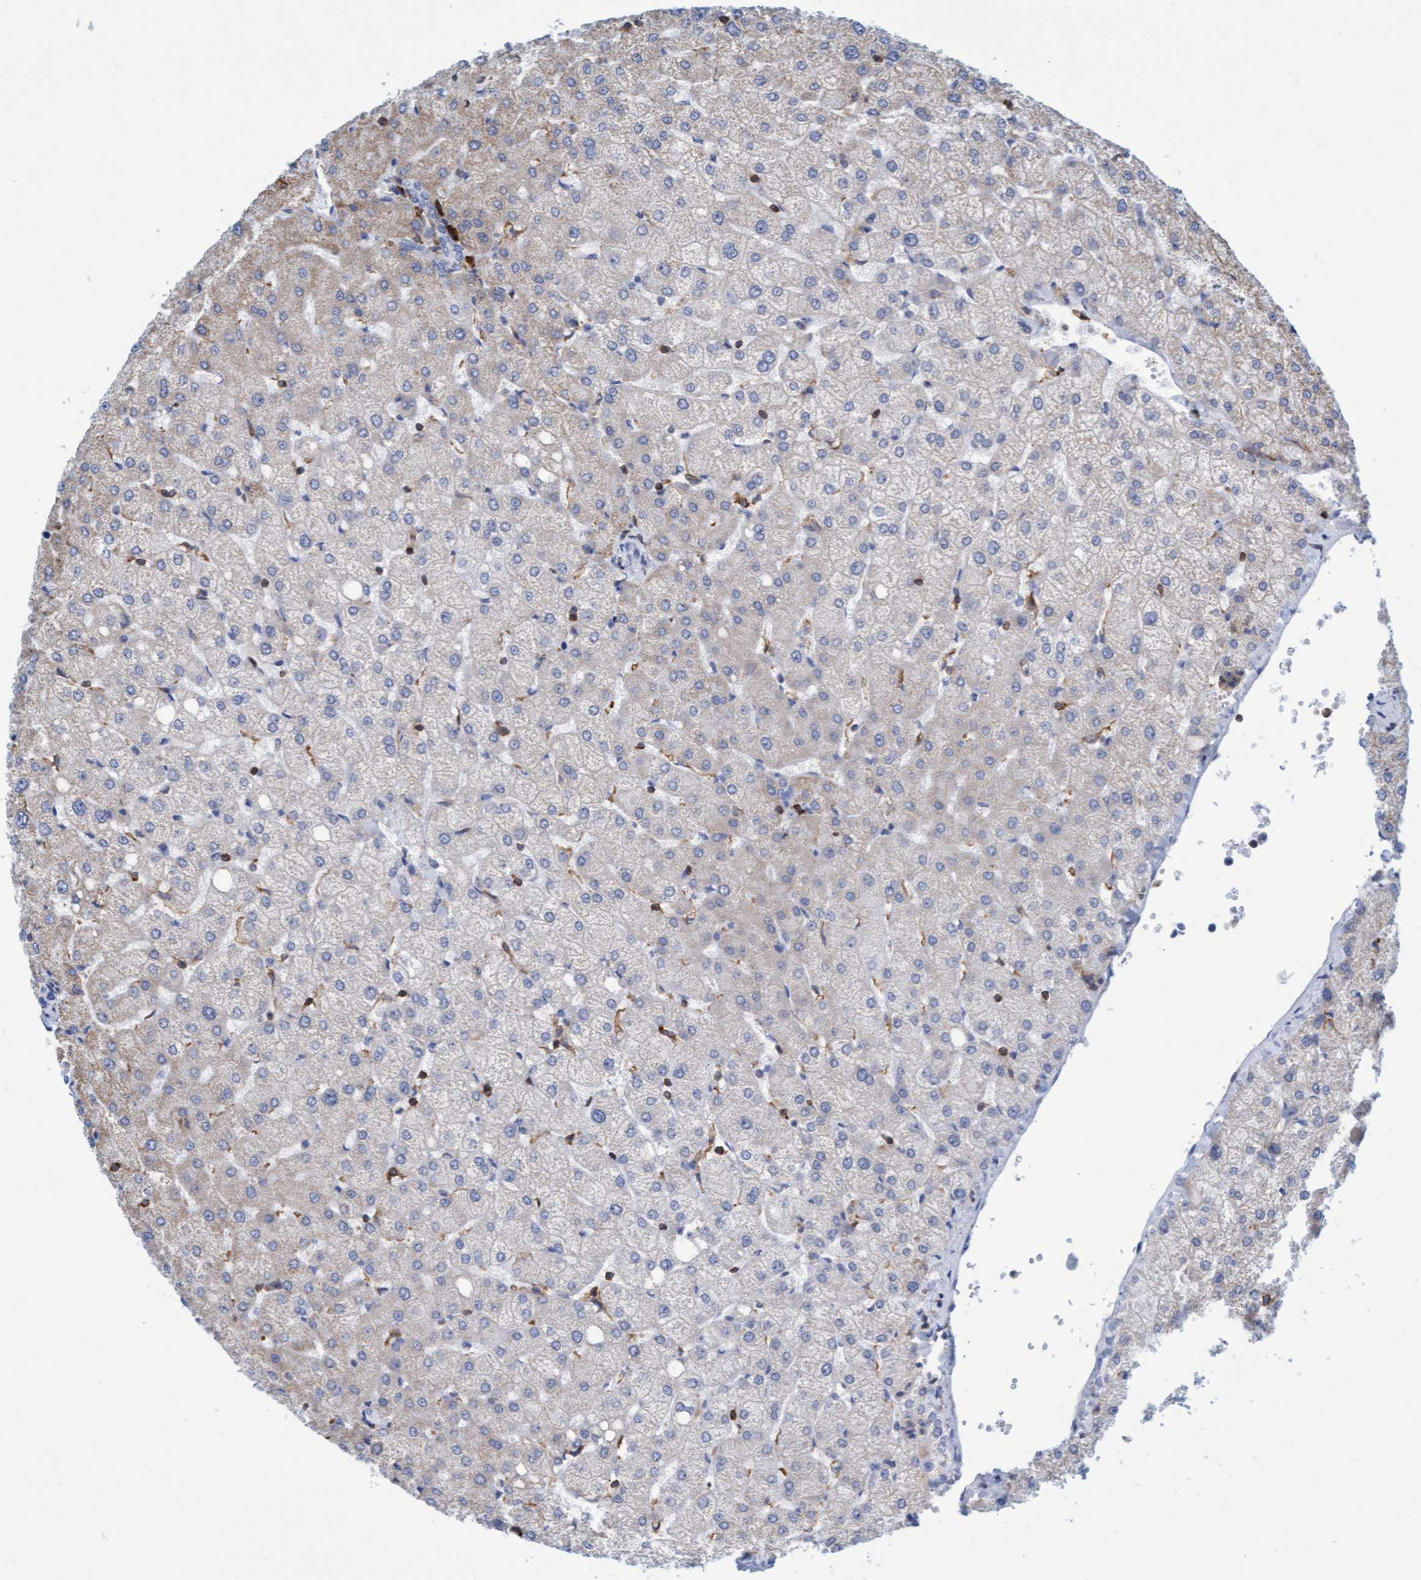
{"staining": {"intensity": "negative", "quantity": "none", "location": "none"}, "tissue": "liver", "cell_type": "Cholangiocytes", "image_type": "normal", "snomed": [{"axis": "morphology", "description": "Normal tissue, NOS"}, {"axis": "topography", "description": "Liver"}], "caption": "An immunohistochemistry histopathology image of normal liver is shown. There is no staining in cholangiocytes of liver. (Immunohistochemistry, brightfield microscopy, high magnification).", "gene": "FNBP1", "patient": {"sex": "female", "age": 54}}